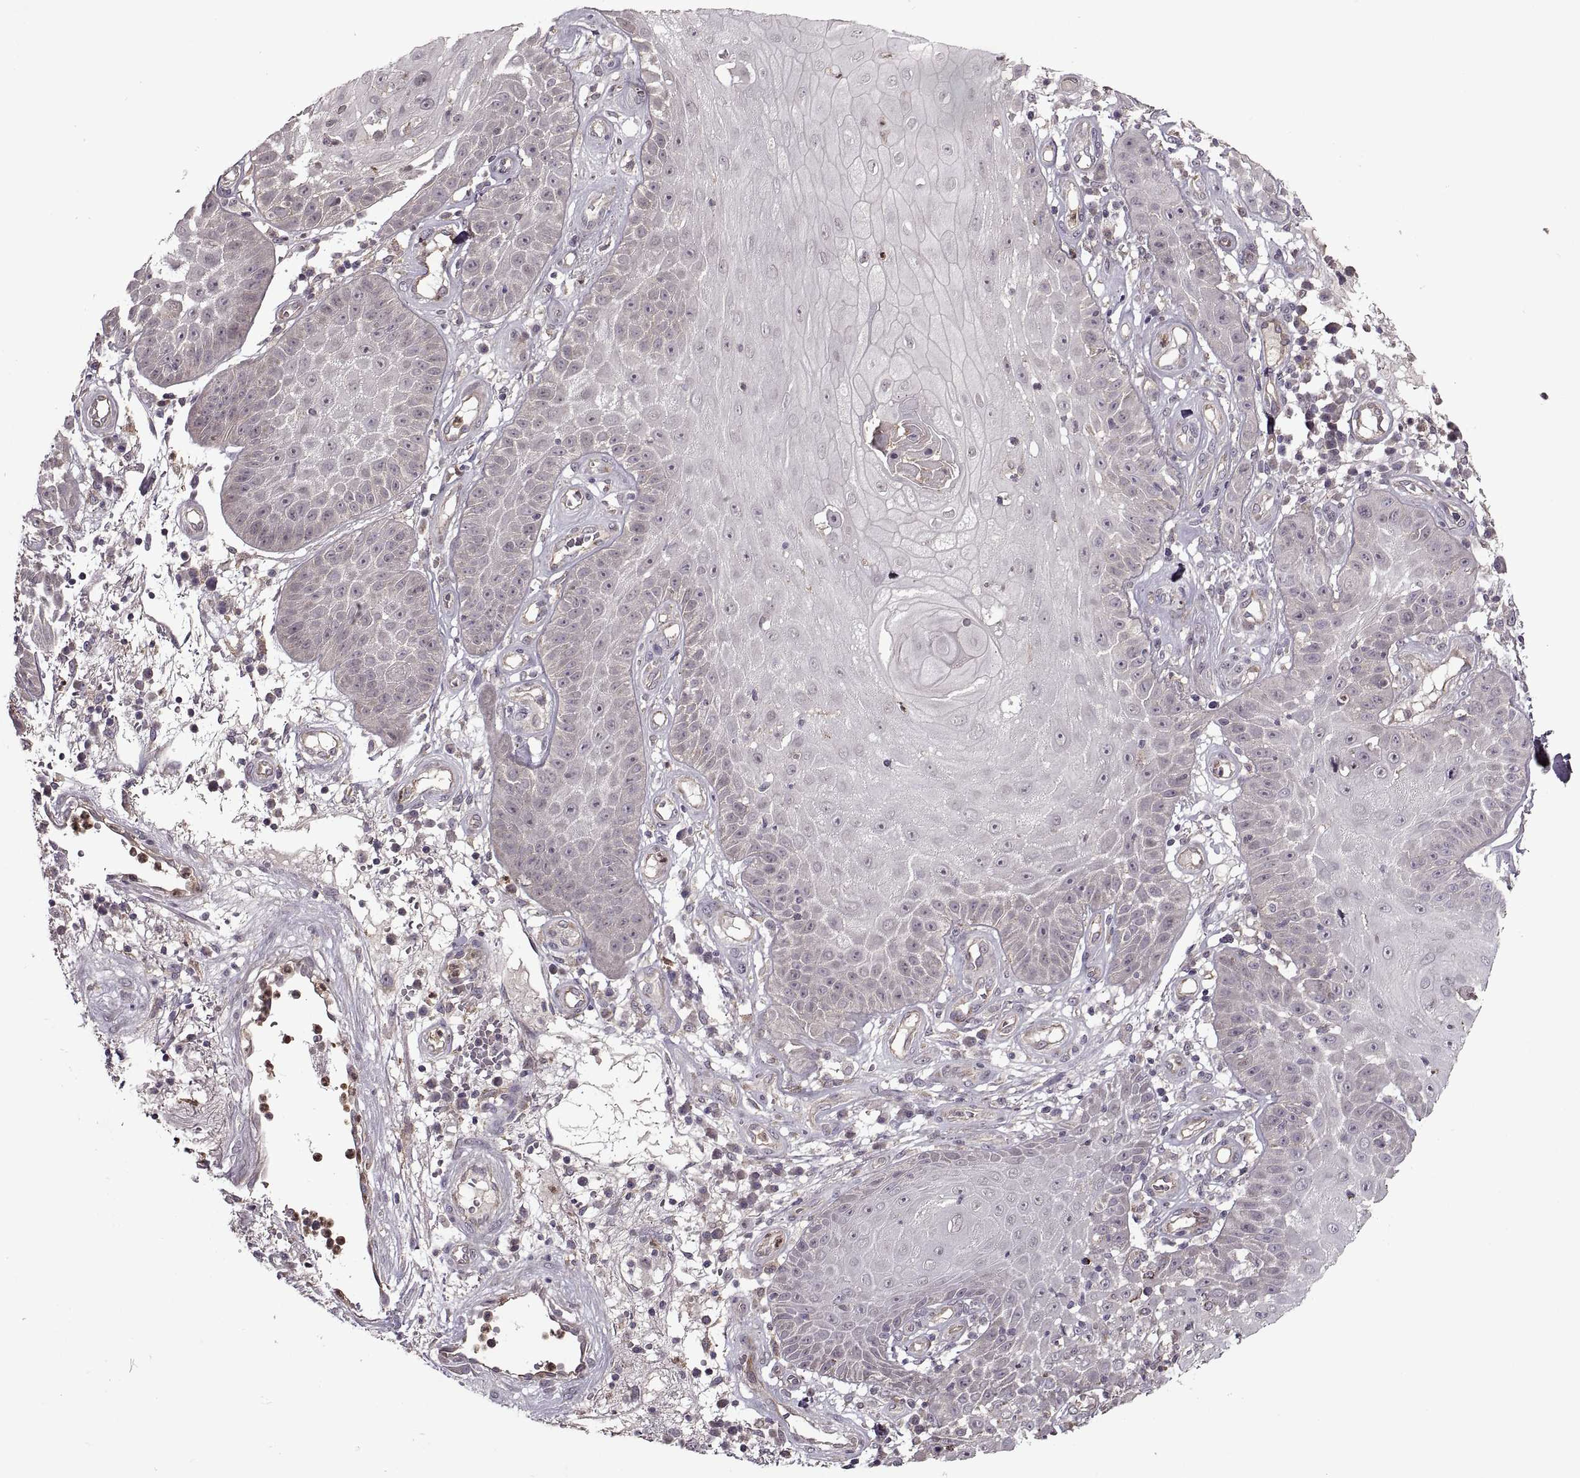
{"staining": {"intensity": "negative", "quantity": "none", "location": "none"}, "tissue": "skin cancer", "cell_type": "Tumor cells", "image_type": "cancer", "snomed": [{"axis": "morphology", "description": "Squamous cell carcinoma, NOS"}, {"axis": "topography", "description": "Skin"}], "caption": "Tumor cells show no significant protein expression in skin squamous cell carcinoma. Nuclei are stained in blue.", "gene": "PIERCE1", "patient": {"sex": "male", "age": 70}}